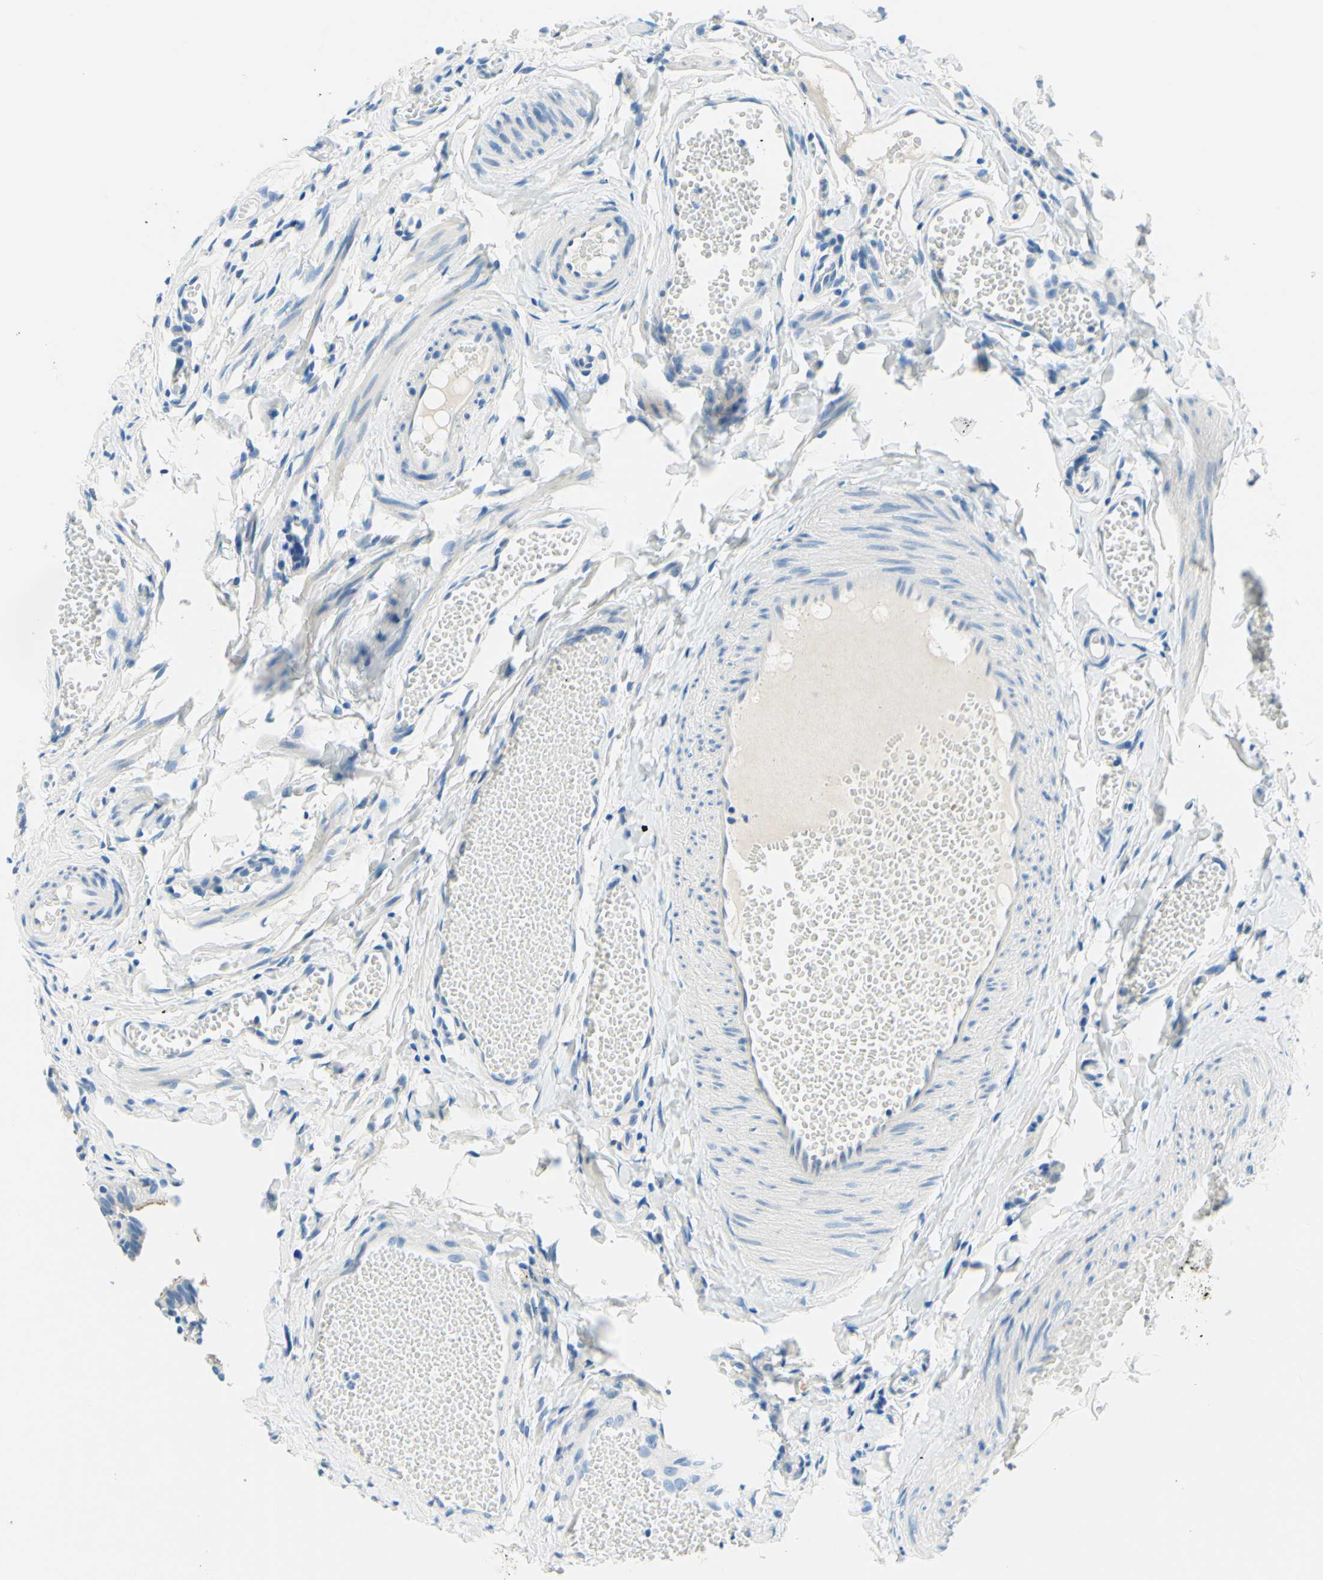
{"staining": {"intensity": "negative", "quantity": "none", "location": "none"}, "tissue": "fallopian tube", "cell_type": "Glandular cells", "image_type": "normal", "snomed": [{"axis": "morphology", "description": "Normal tissue, NOS"}, {"axis": "topography", "description": "Fallopian tube"}, {"axis": "topography", "description": "Placenta"}], "caption": "Micrograph shows no significant protein expression in glandular cells of normal fallopian tube.", "gene": "PASD1", "patient": {"sex": "female", "age": 34}}